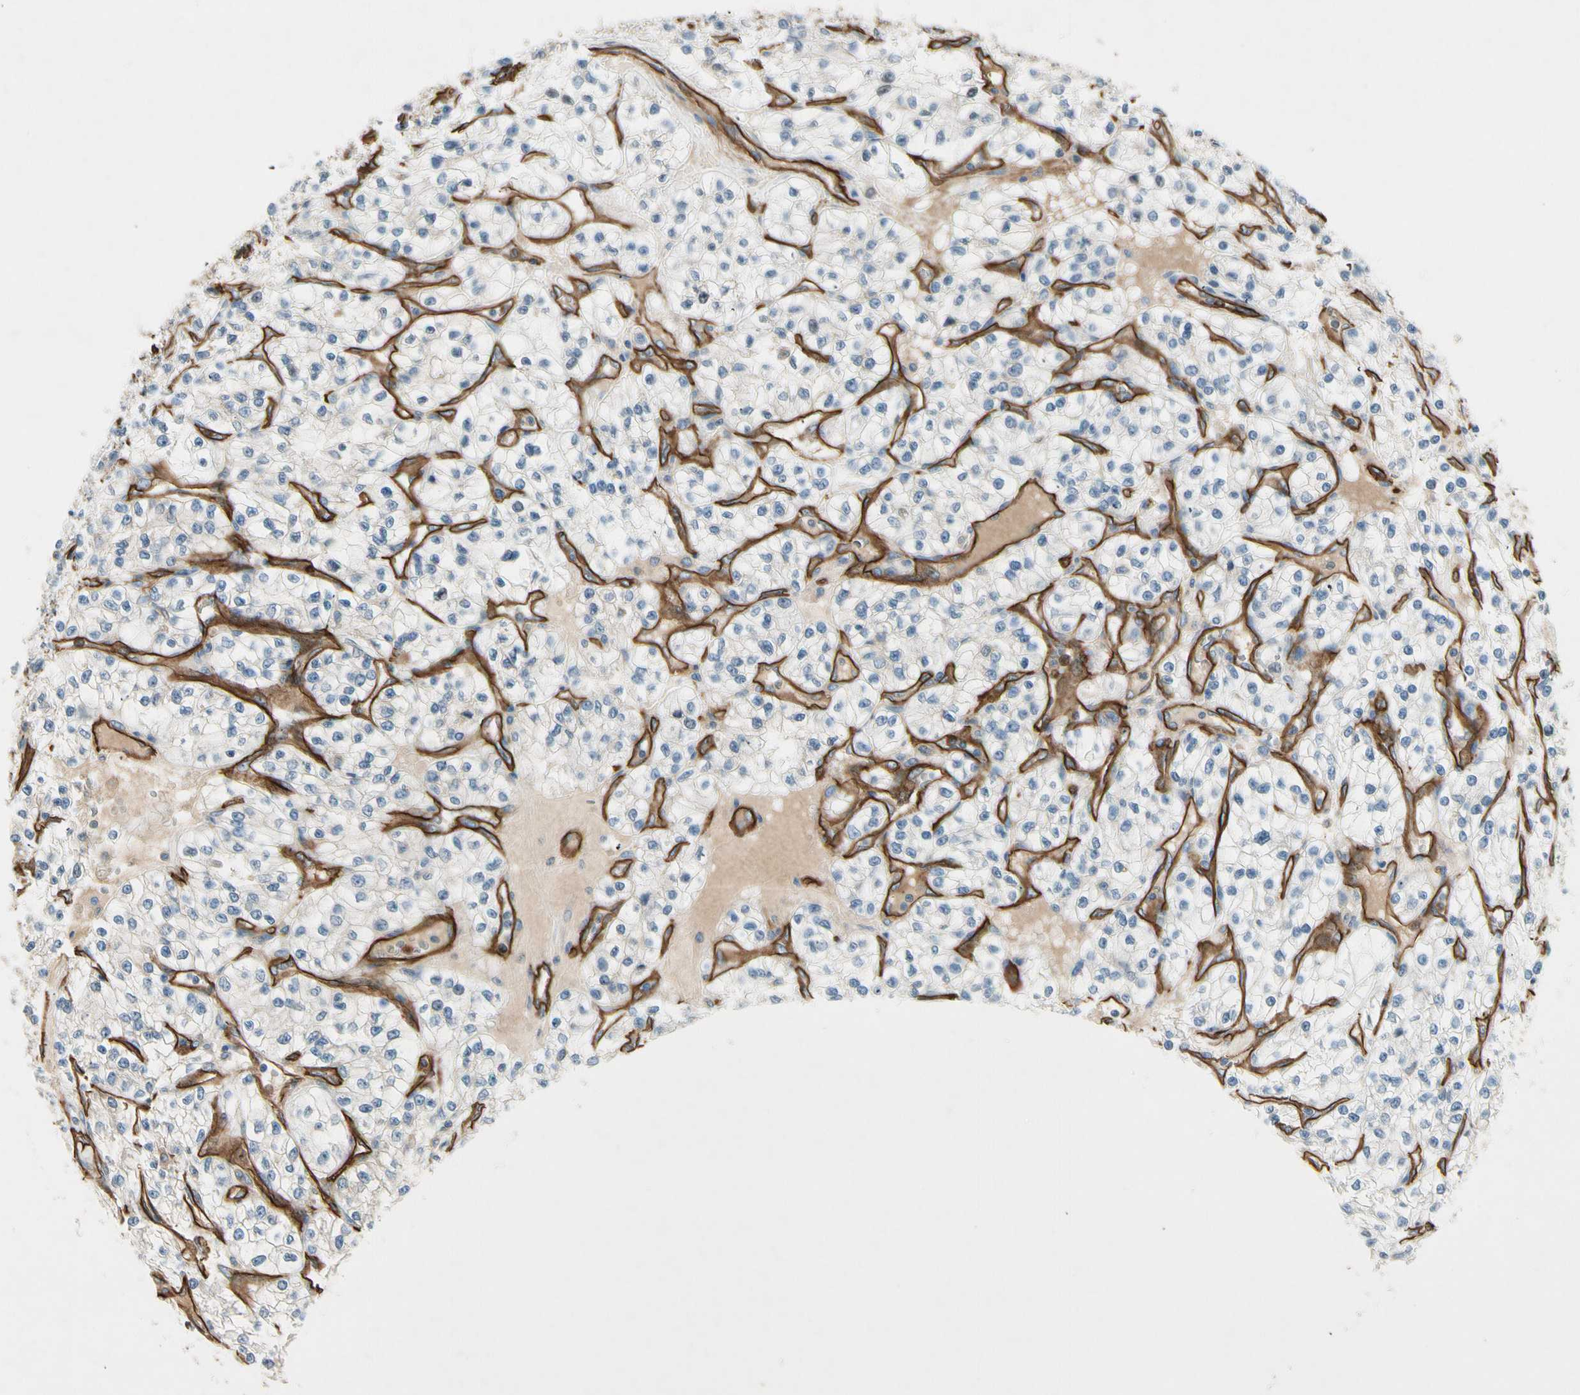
{"staining": {"intensity": "negative", "quantity": "none", "location": "none"}, "tissue": "renal cancer", "cell_type": "Tumor cells", "image_type": "cancer", "snomed": [{"axis": "morphology", "description": "Adenocarcinoma, NOS"}, {"axis": "topography", "description": "Kidney"}], "caption": "Photomicrograph shows no protein staining in tumor cells of adenocarcinoma (renal) tissue.", "gene": "CD93", "patient": {"sex": "female", "age": 57}}